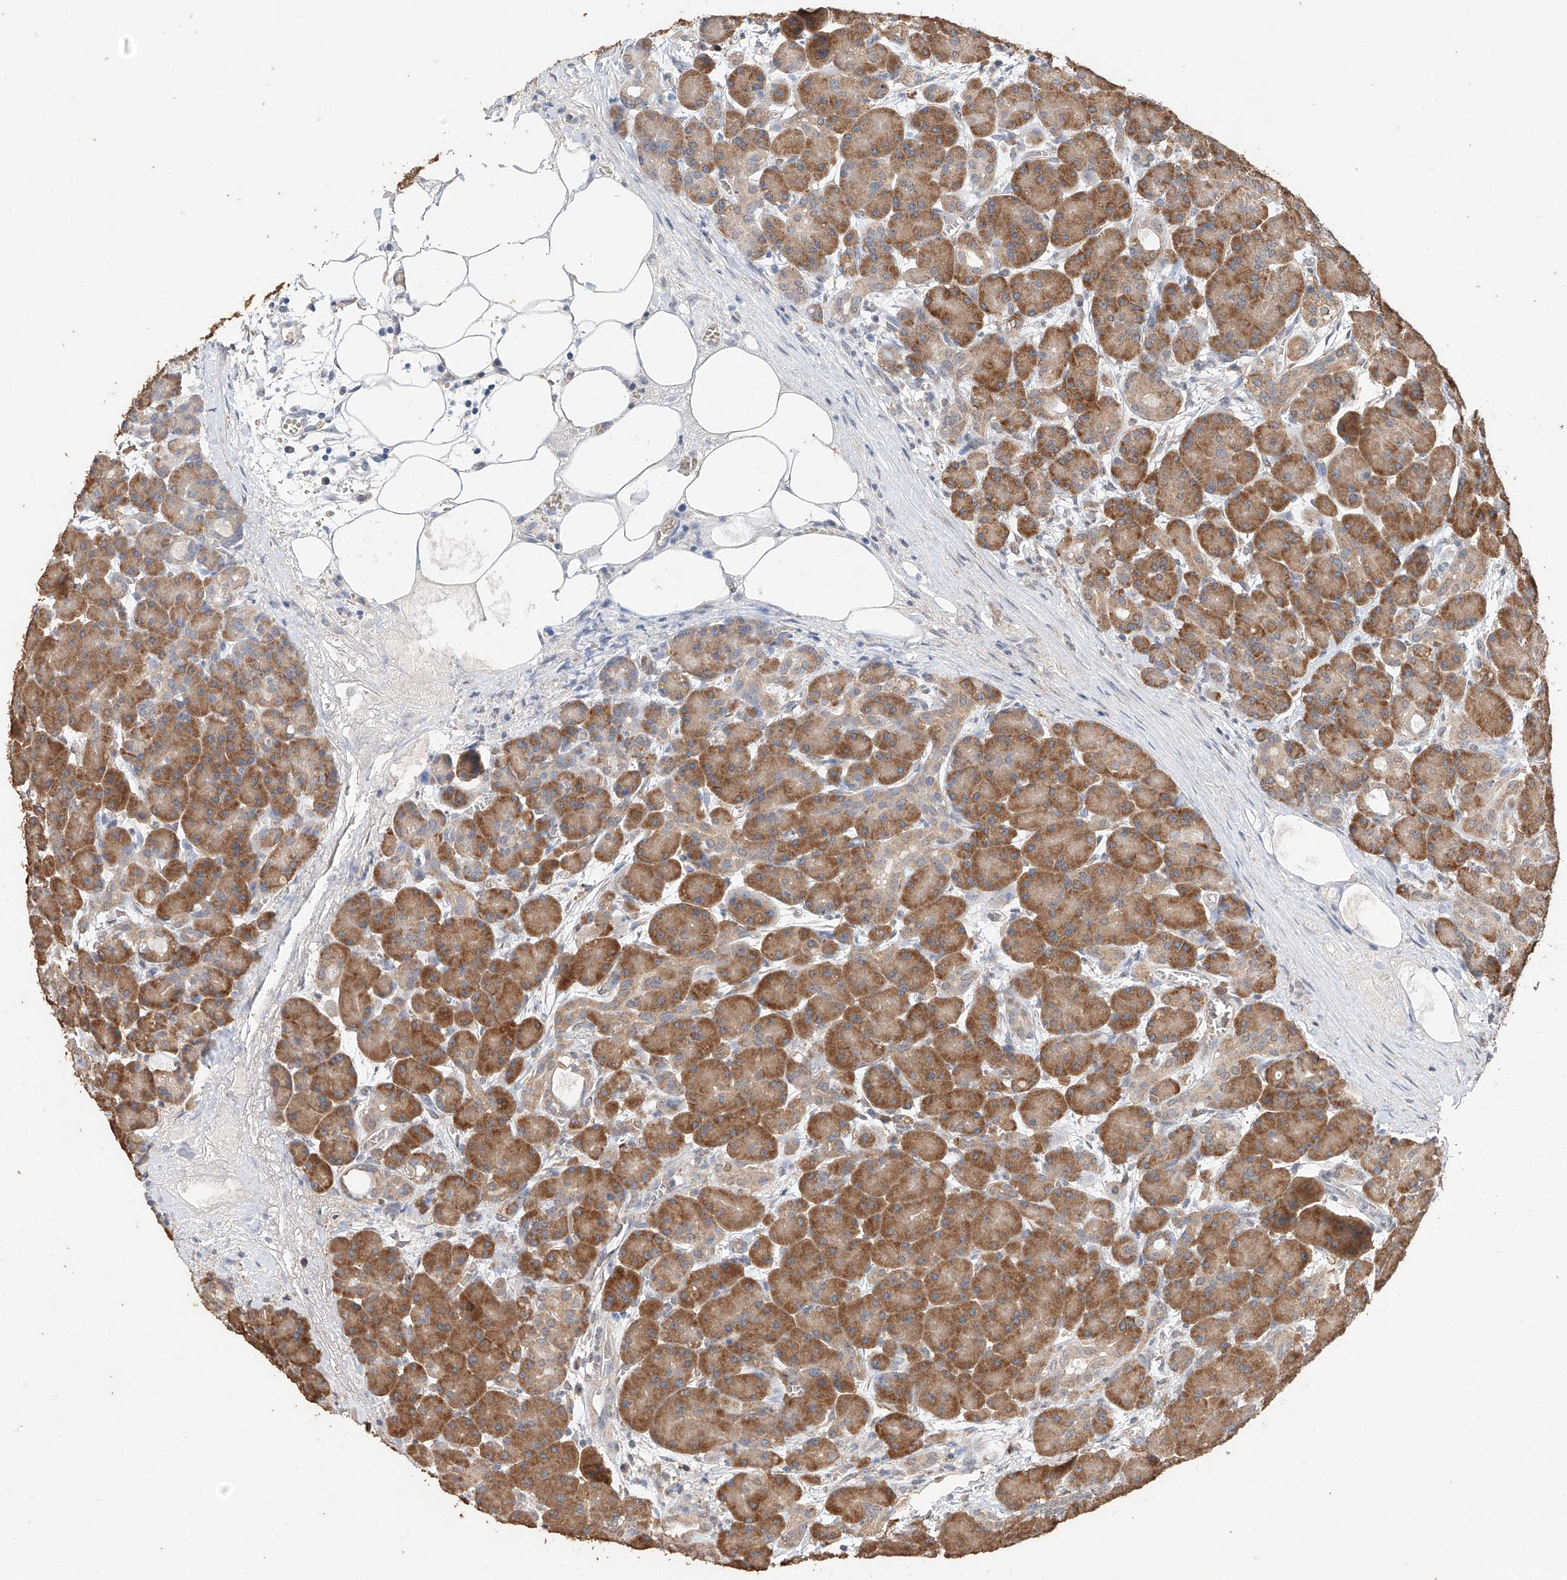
{"staining": {"intensity": "moderate", "quantity": ">75%", "location": "cytoplasmic/membranous"}, "tissue": "pancreas", "cell_type": "Exocrine glandular cells", "image_type": "normal", "snomed": [{"axis": "morphology", "description": "Normal tissue, NOS"}, {"axis": "topography", "description": "Pancreas"}], "caption": "Immunohistochemistry (IHC) of unremarkable human pancreas demonstrates medium levels of moderate cytoplasmic/membranous positivity in about >75% of exocrine glandular cells. (Brightfield microscopy of DAB IHC at high magnification).", "gene": "CERS4", "patient": {"sex": "male", "age": 63}}